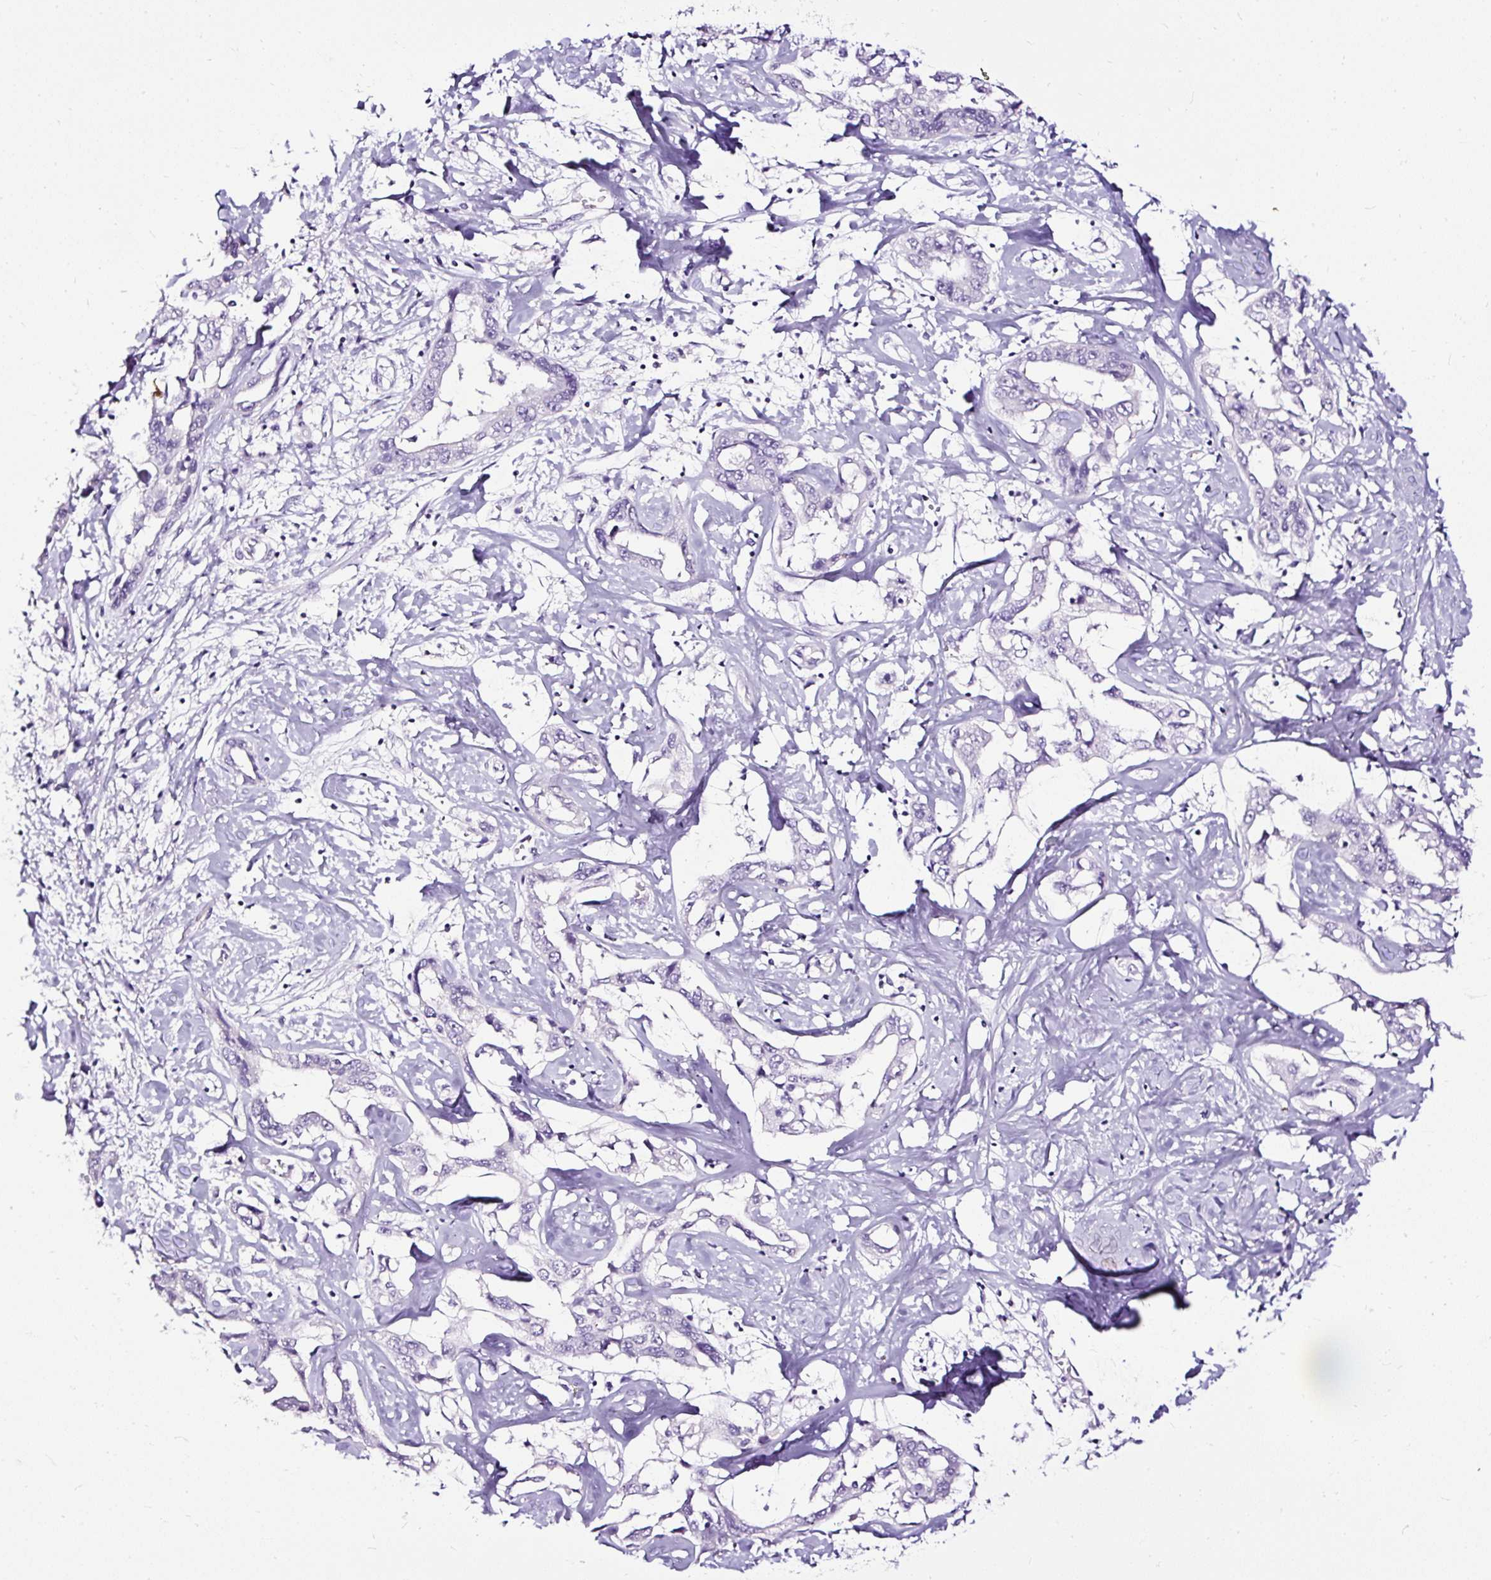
{"staining": {"intensity": "negative", "quantity": "none", "location": "none"}, "tissue": "liver cancer", "cell_type": "Tumor cells", "image_type": "cancer", "snomed": [{"axis": "morphology", "description": "Cholangiocarcinoma"}, {"axis": "topography", "description": "Liver"}], "caption": "IHC histopathology image of human cholangiocarcinoma (liver) stained for a protein (brown), which reveals no positivity in tumor cells.", "gene": "SLC7A8", "patient": {"sex": "male", "age": 59}}